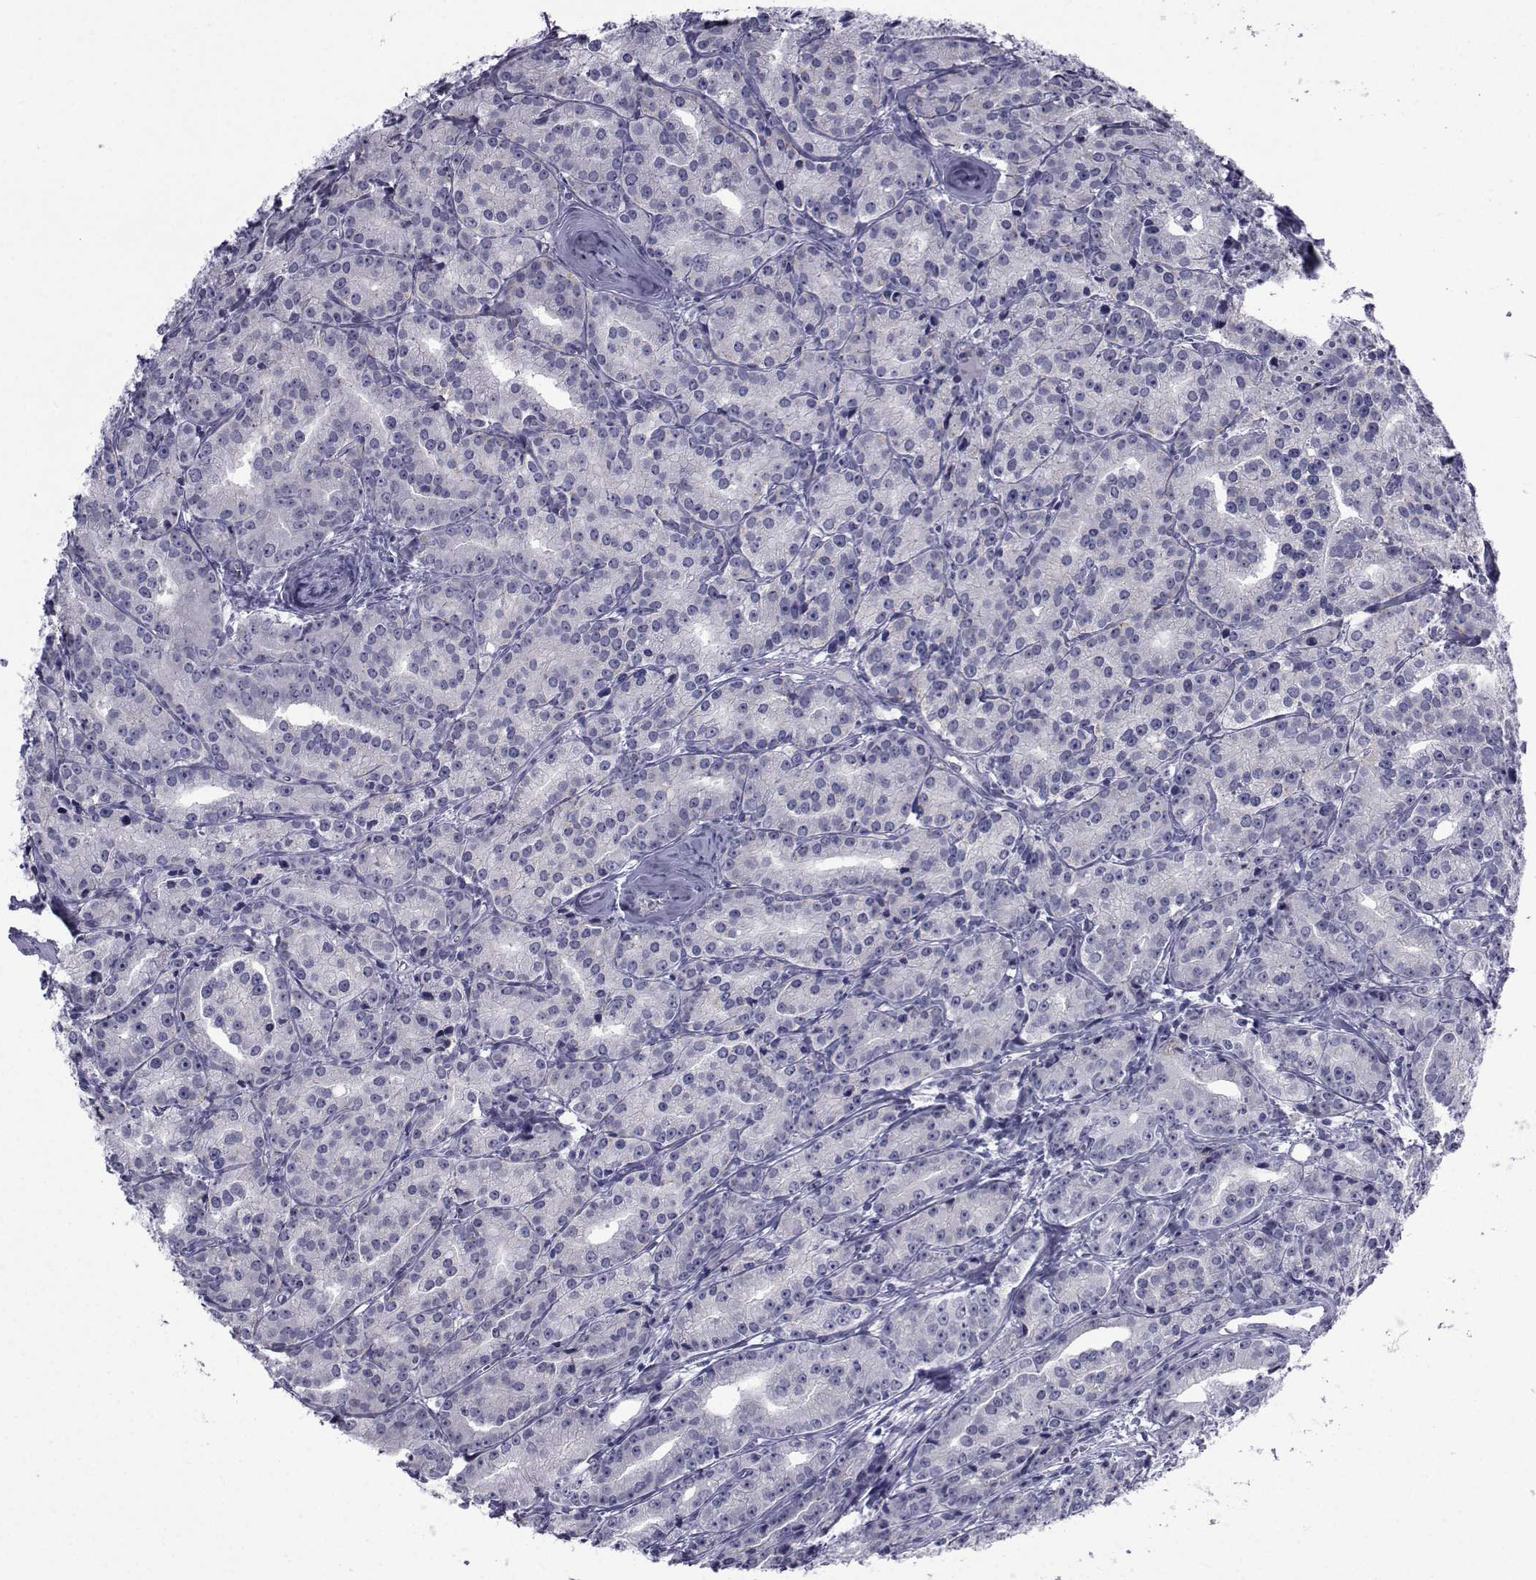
{"staining": {"intensity": "negative", "quantity": "none", "location": "none"}, "tissue": "prostate cancer", "cell_type": "Tumor cells", "image_type": "cancer", "snomed": [{"axis": "morphology", "description": "Adenocarcinoma, Medium grade"}, {"axis": "topography", "description": "Prostate"}], "caption": "Prostate cancer (adenocarcinoma (medium-grade)) was stained to show a protein in brown. There is no significant expression in tumor cells.", "gene": "PDE6H", "patient": {"sex": "male", "age": 74}}